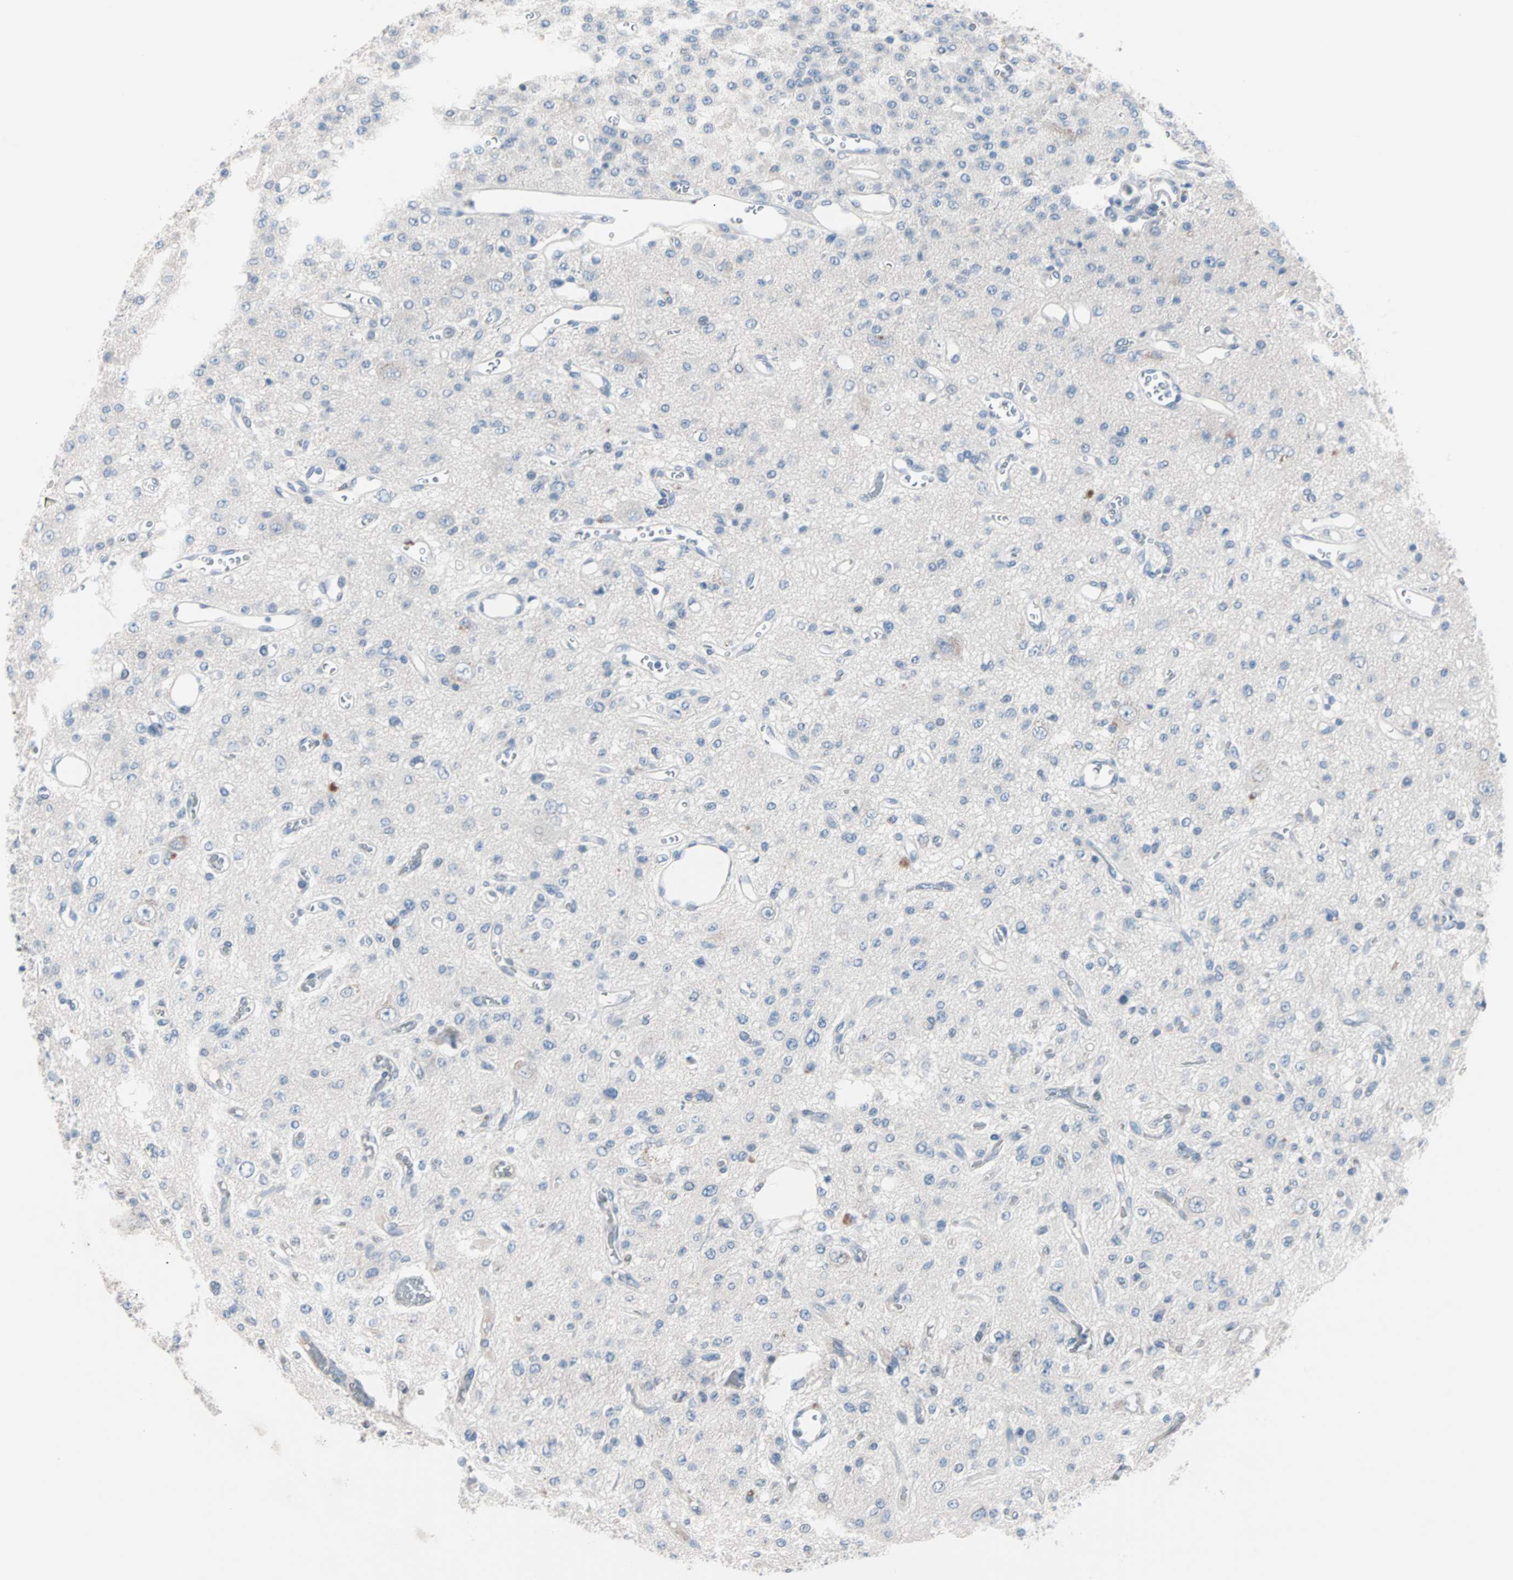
{"staining": {"intensity": "negative", "quantity": "none", "location": "none"}, "tissue": "glioma", "cell_type": "Tumor cells", "image_type": "cancer", "snomed": [{"axis": "morphology", "description": "Glioma, malignant, Low grade"}, {"axis": "topography", "description": "Brain"}], "caption": "Micrograph shows no protein positivity in tumor cells of glioma tissue.", "gene": "ULBP1", "patient": {"sex": "male", "age": 38}}